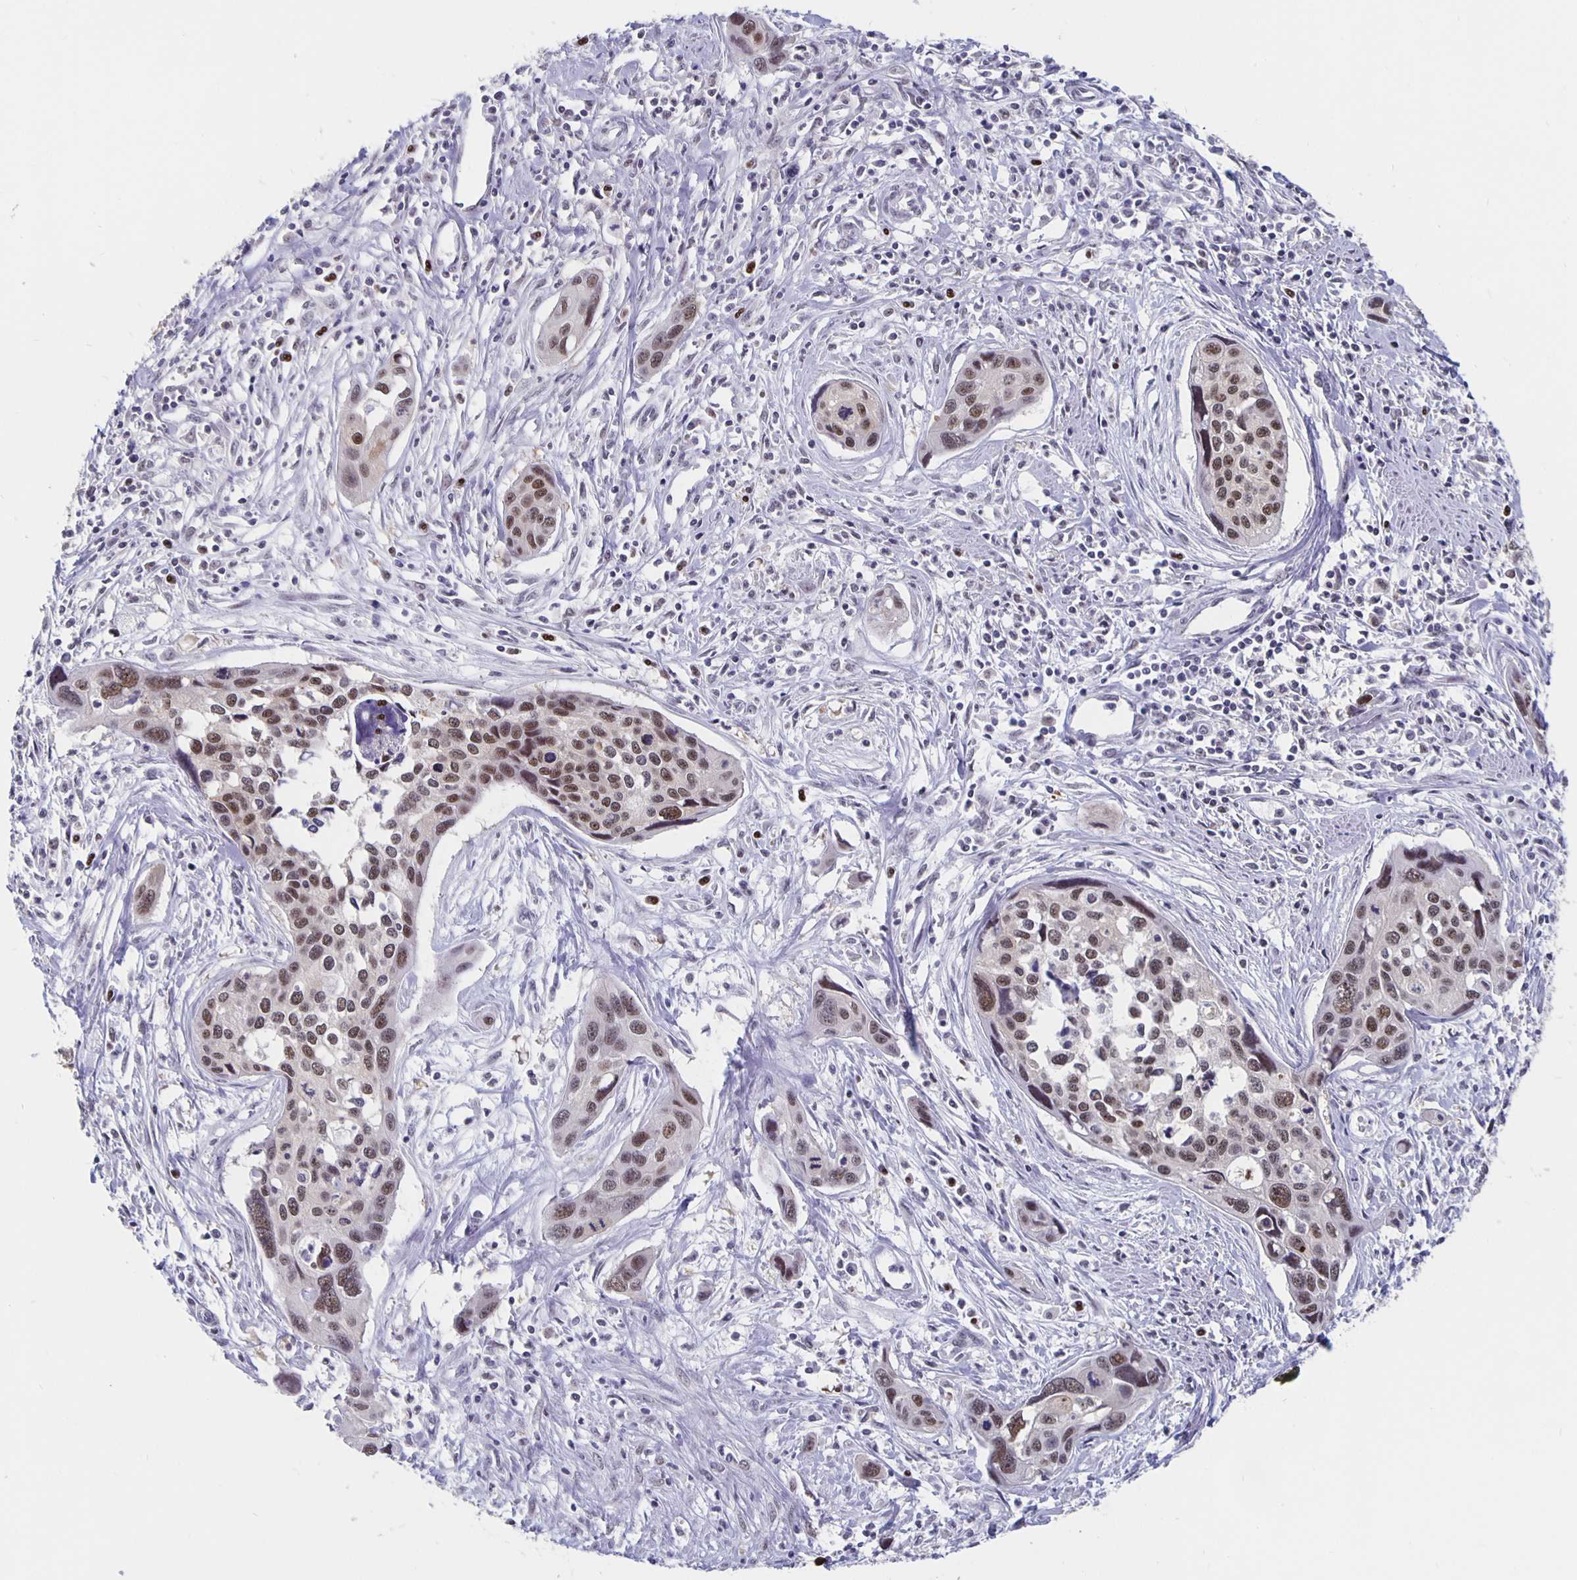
{"staining": {"intensity": "moderate", "quantity": ">75%", "location": "nuclear"}, "tissue": "cervical cancer", "cell_type": "Tumor cells", "image_type": "cancer", "snomed": [{"axis": "morphology", "description": "Squamous cell carcinoma, NOS"}, {"axis": "topography", "description": "Cervix"}], "caption": "Squamous cell carcinoma (cervical) stained with a protein marker displays moderate staining in tumor cells.", "gene": "ZNF691", "patient": {"sex": "female", "age": 31}}